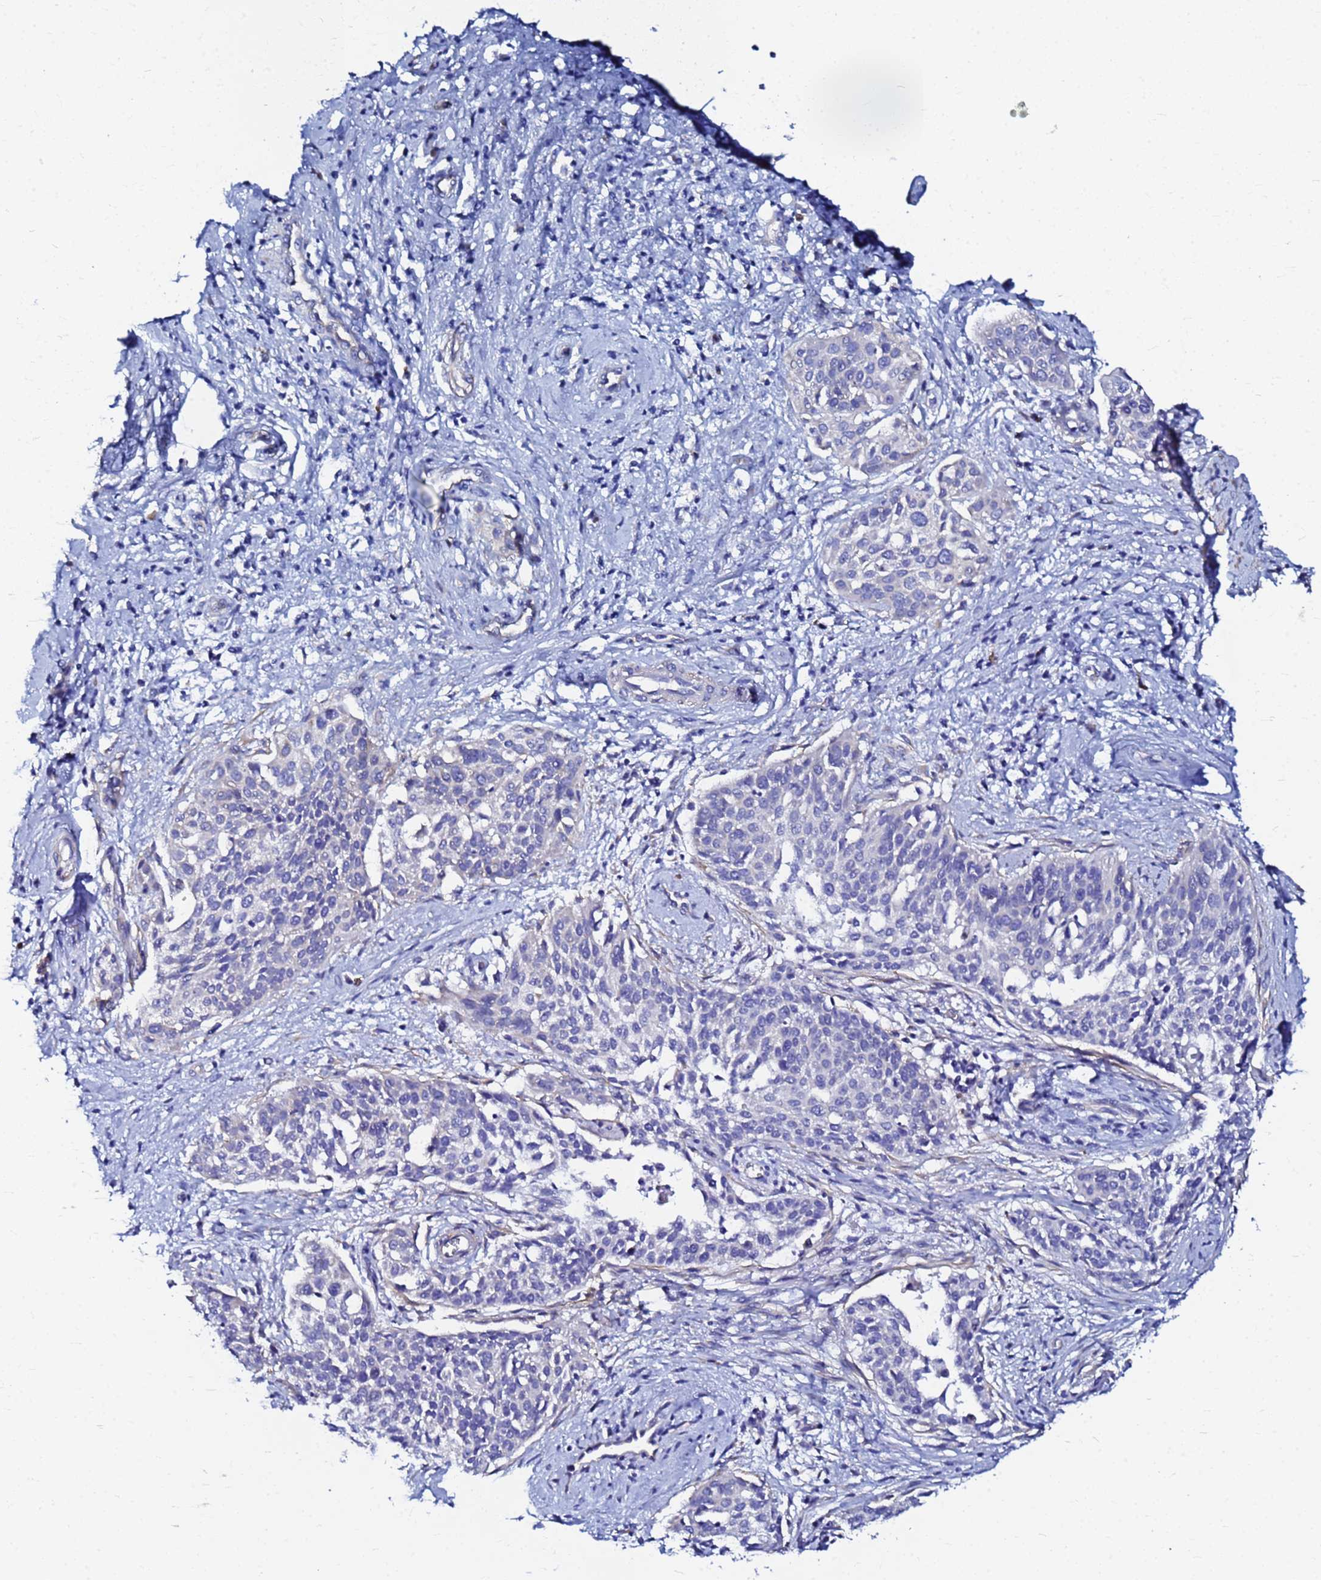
{"staining": {"intensity": "negative", "quantity": "none", "location": "none"}, "tissue": "cervical cancer", "cell_type": "Tumor cells", "image_type": "cancer", "snomed": [{"axis": "morphology", "description": "Squamous cell carcinoma, NOS"}, {"axis": "topography", "description": "Cervix"}], "caption": "Cervical cancer was stained to show a protein in brown. There is no significant staining in tumor cells.", "gene": "JRKL", "patient": {"sex": "female", "age": 44}}